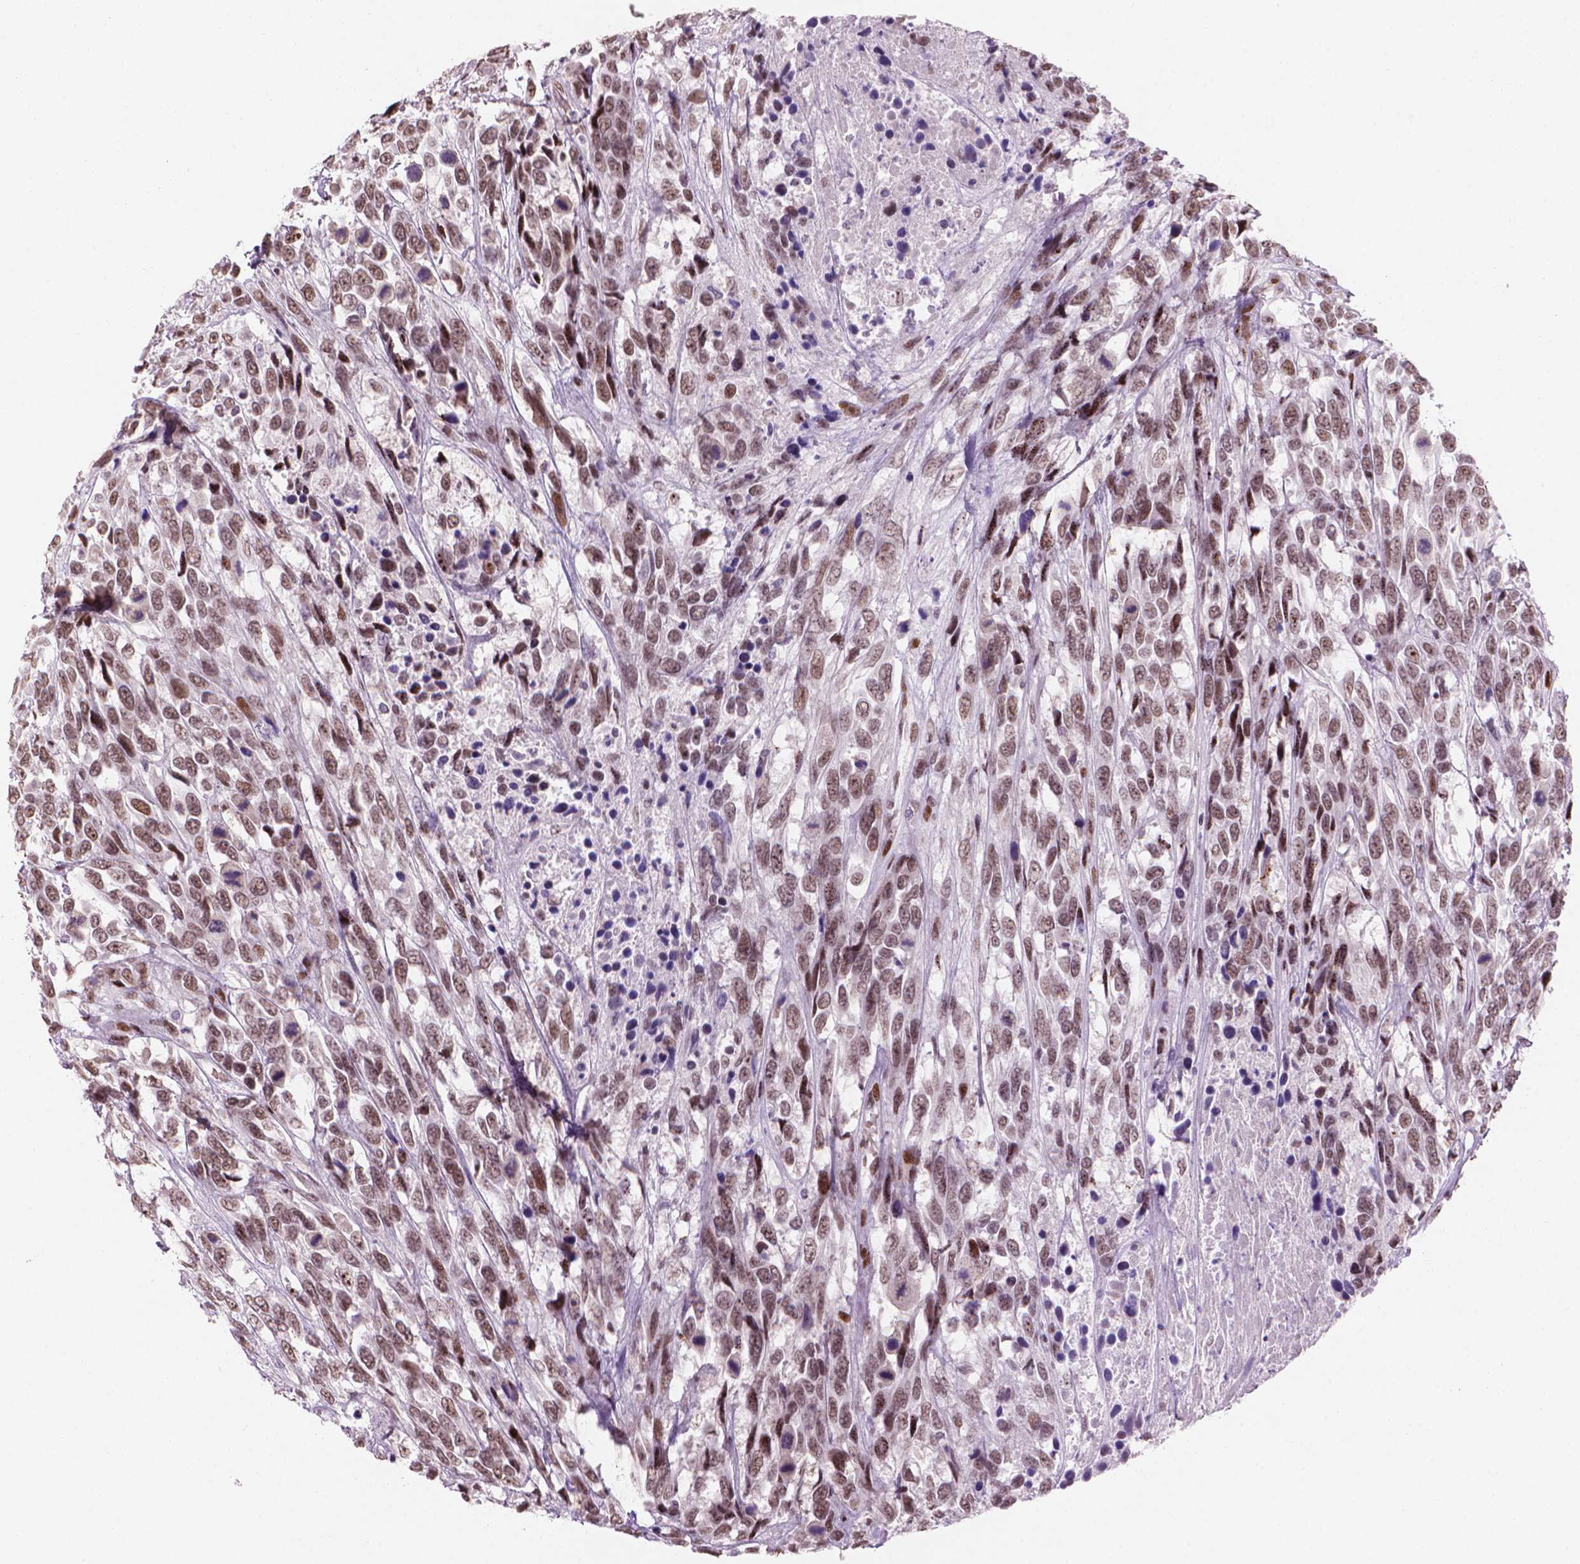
{"staining": {"intensity": "moderate", "quantity": ">75%", "location": "nuclear"}, "tissue": "urothelial cancer", "cell_type": "Tumor cells", "image_type": "cancer", "snomed": [{"axis": "morphology", "description": "Urothelial carcinoma, High grade"}, {"axis": "topography", "description": "Urinary bladder"}], "caption": "Immunohistochemistry (IHC) staining of urothelial carcinoma (high-grade), which reveals medium levels of moderate nuclear staining in approximately >75% of tumor cells indicating moderate nuclear protein positivity. The staining was performed using DAB (3,3'-diaminobenzidine) (brown) for protein detection and nuclei were counterstained in hematoxylin (blue).", "gene": "HES7", "patient": {"sex": "female", "age": 70}}